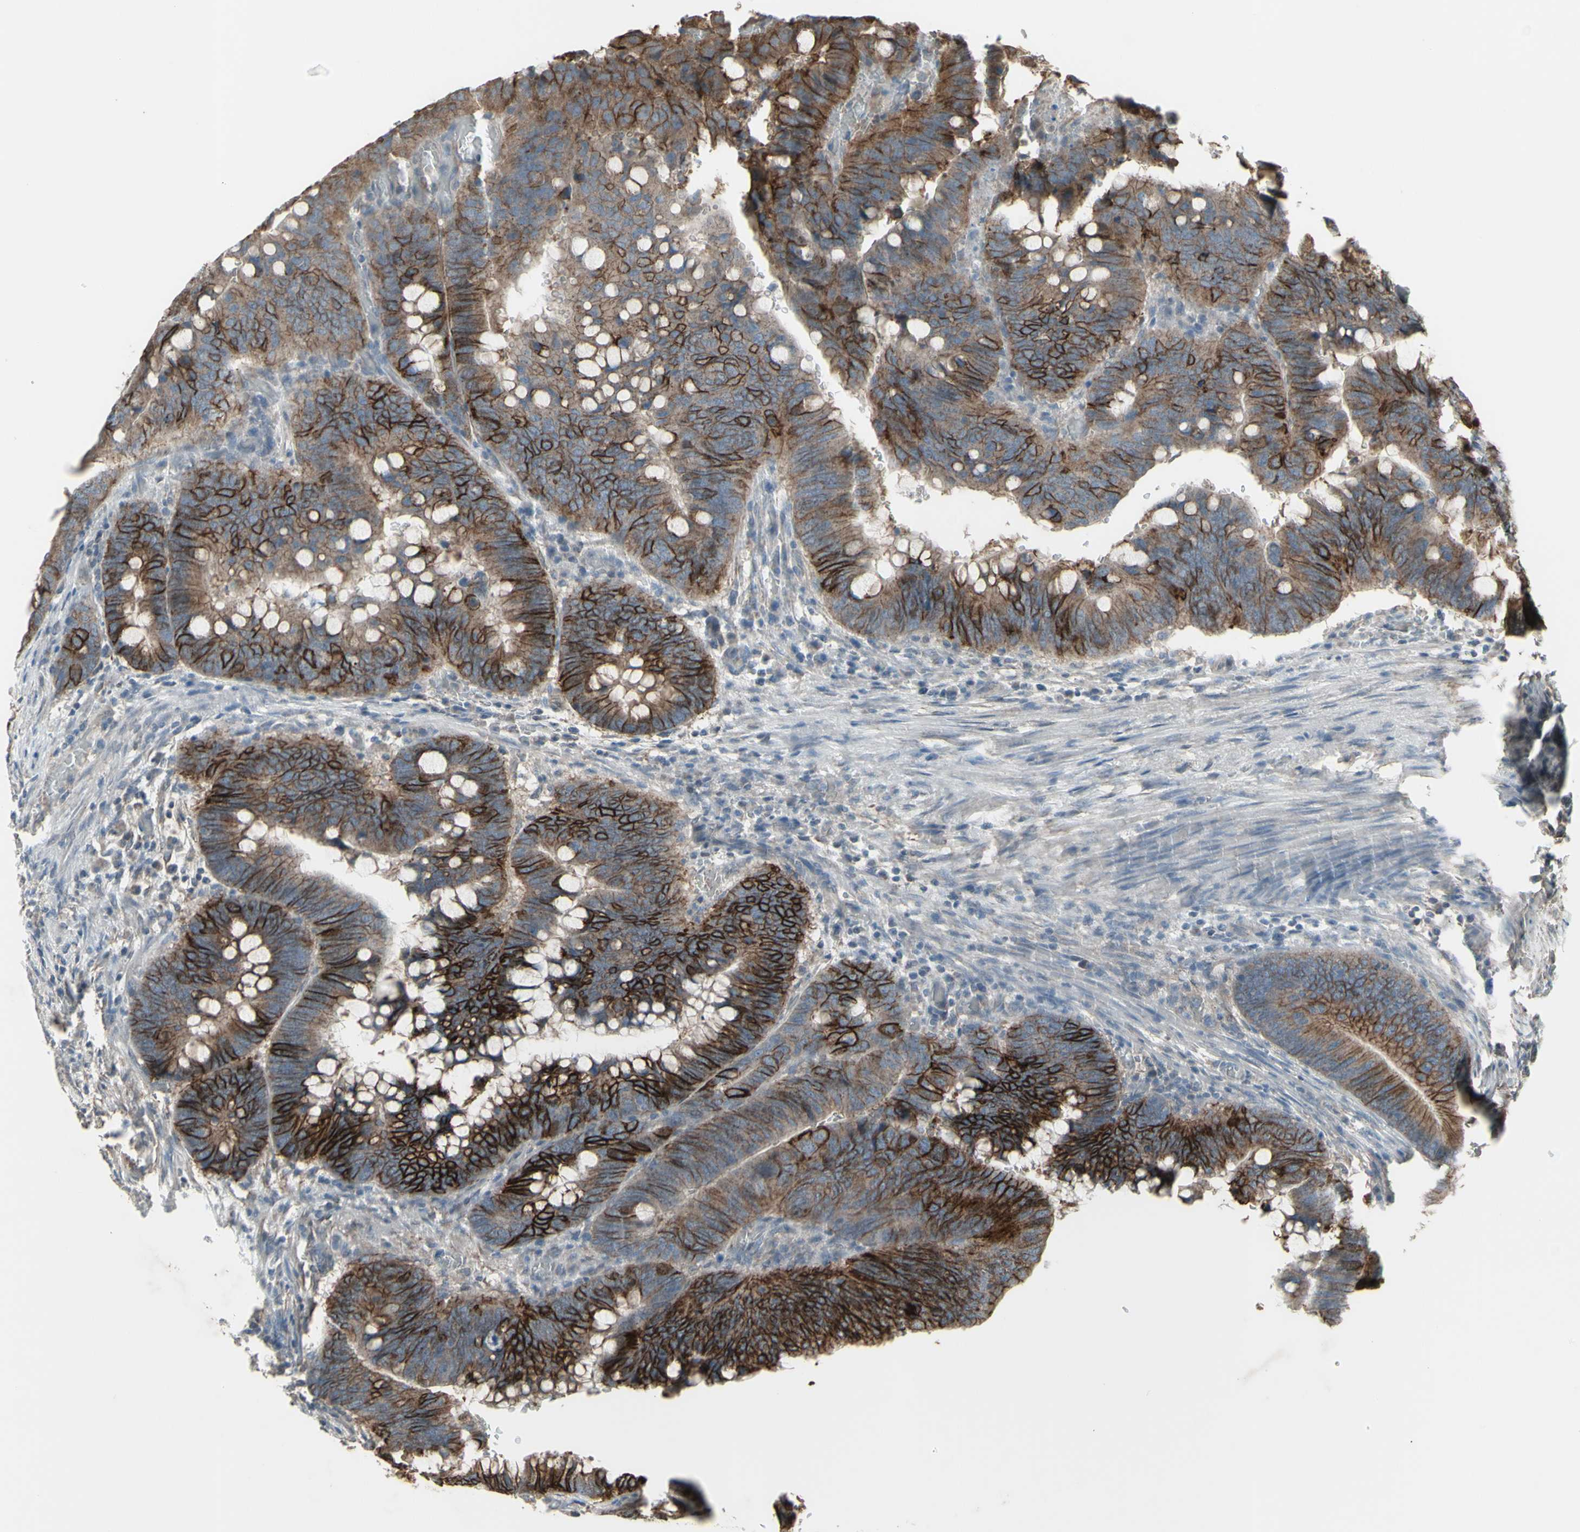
{"staining": {"intensity": "strong", "quantity": "25%-75%", "location": "cytoplasmic/membranous"}, "tissue": "colorectal cancer", "cell_type": "Tumor cells", "image_type": "cancer", "snomed": [{"axis": "morphology", "description": "Normal tissue, NOS"}, {"axis": "morphology", "description": "Adenocarcinoma, NOS"}, {"axis": "topography", "description": "Rectum"}, {"axis": "topography", "description": "Peripheral nerve tissue"}], "caption": "About 25%-75% of tumor cells in colorectal adenocarcinoma show strong cytoplasmic/membranous protein staining as visualized by brown immunohistochemical staining.", "gene": "FXYD3", "patient": {"sex": "male", "age": 92}}